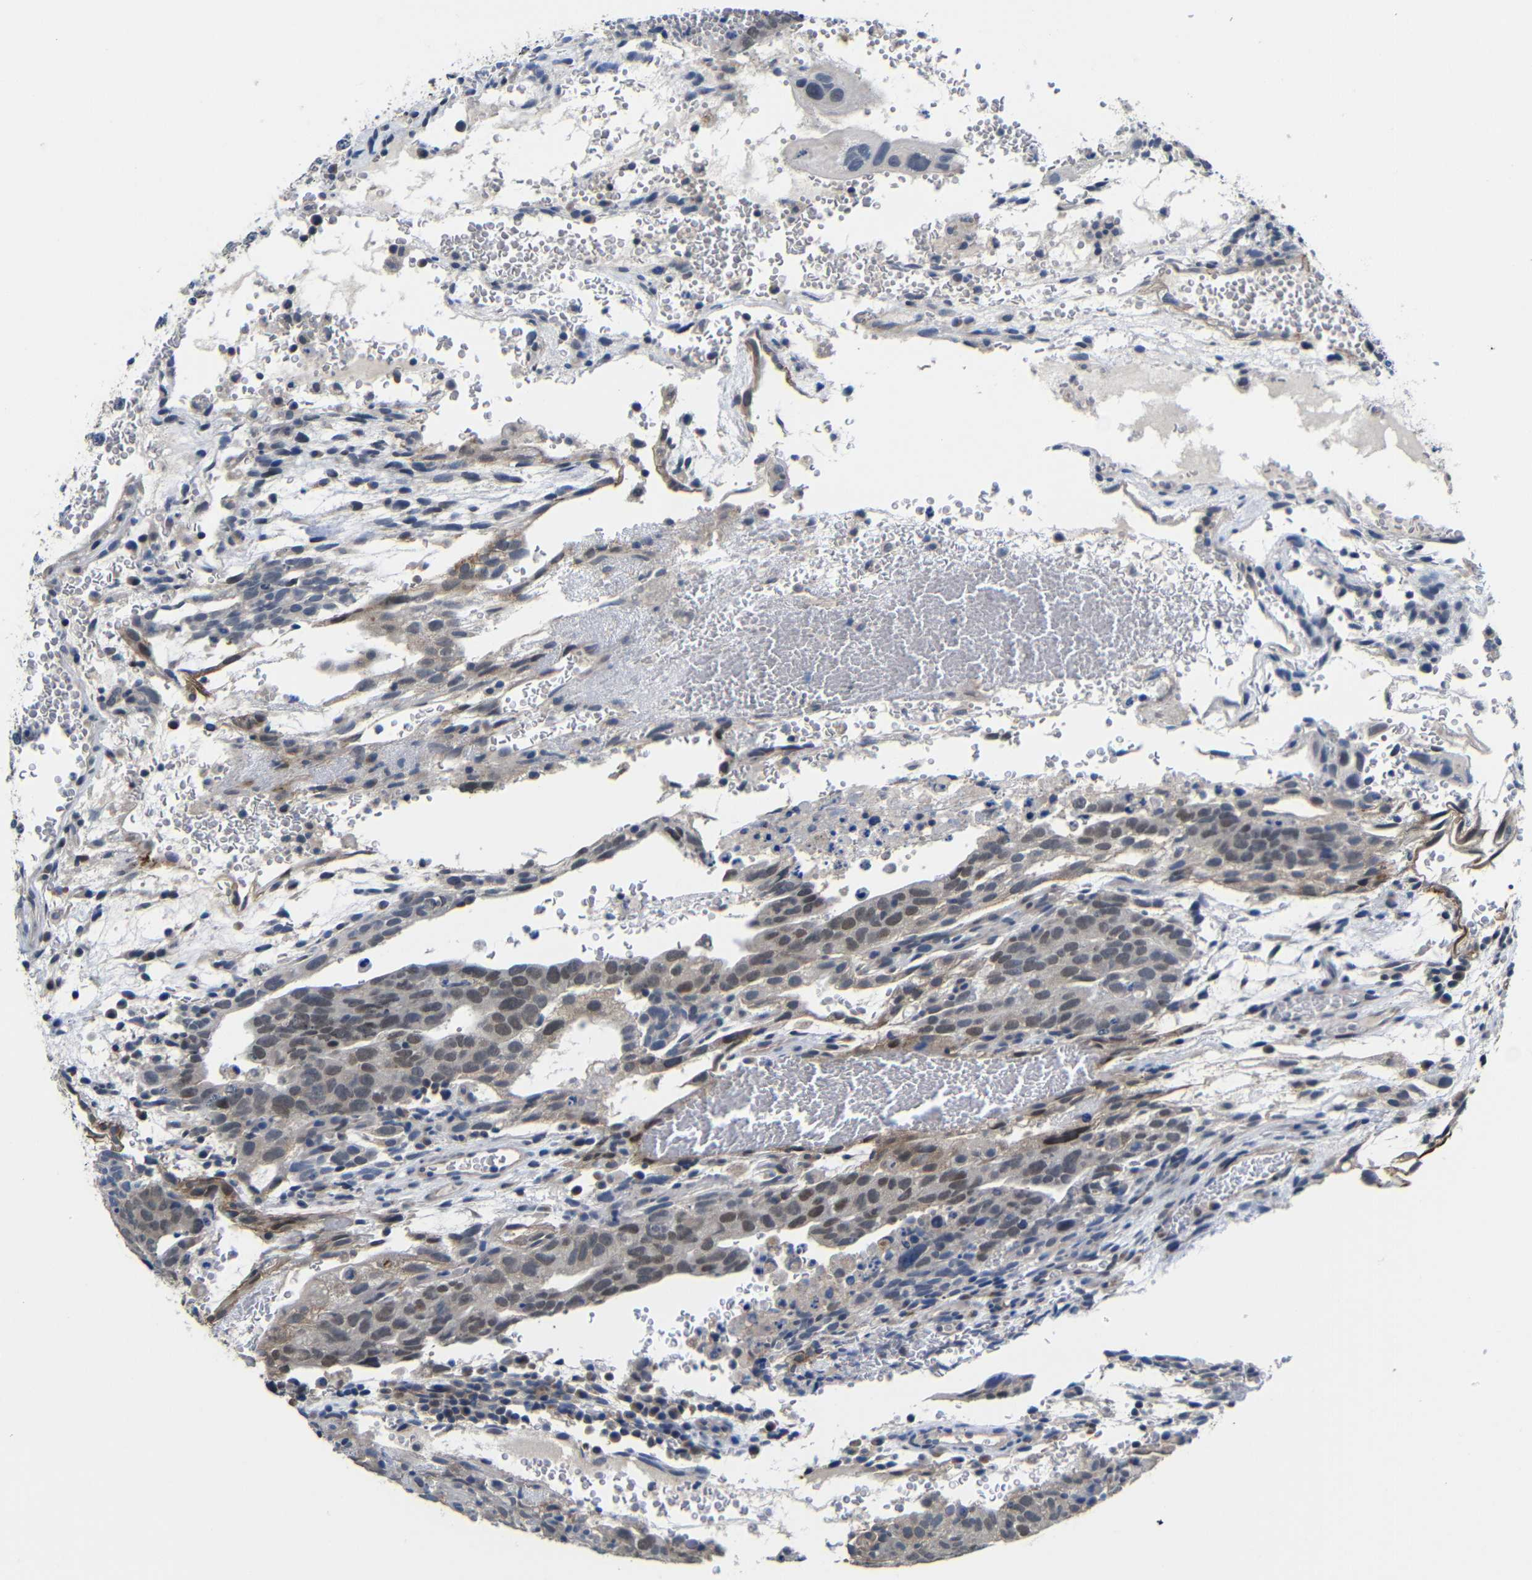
{"staining": {"intensity": "weak", "quantity": "25%-75%", "location": "nuclear"}, "tissue": "testis cancer", "cell_type": "Tumor cells", "image_type": "cancer", "snomed": [{"axis": "morphology", "description": "Seminoma, NOS"}, {"axis": "morphology", "description": "Carcinoma, Embryonal, NOS"}, {"axis": "topography", "description": "Testis"}], "caption": "Weak nuclear expression is identified in approximately 25%-75% of tumor cells in testis cancer.", "gene": "ZNF90", "patient": {"sex": "male", "age": 52}}